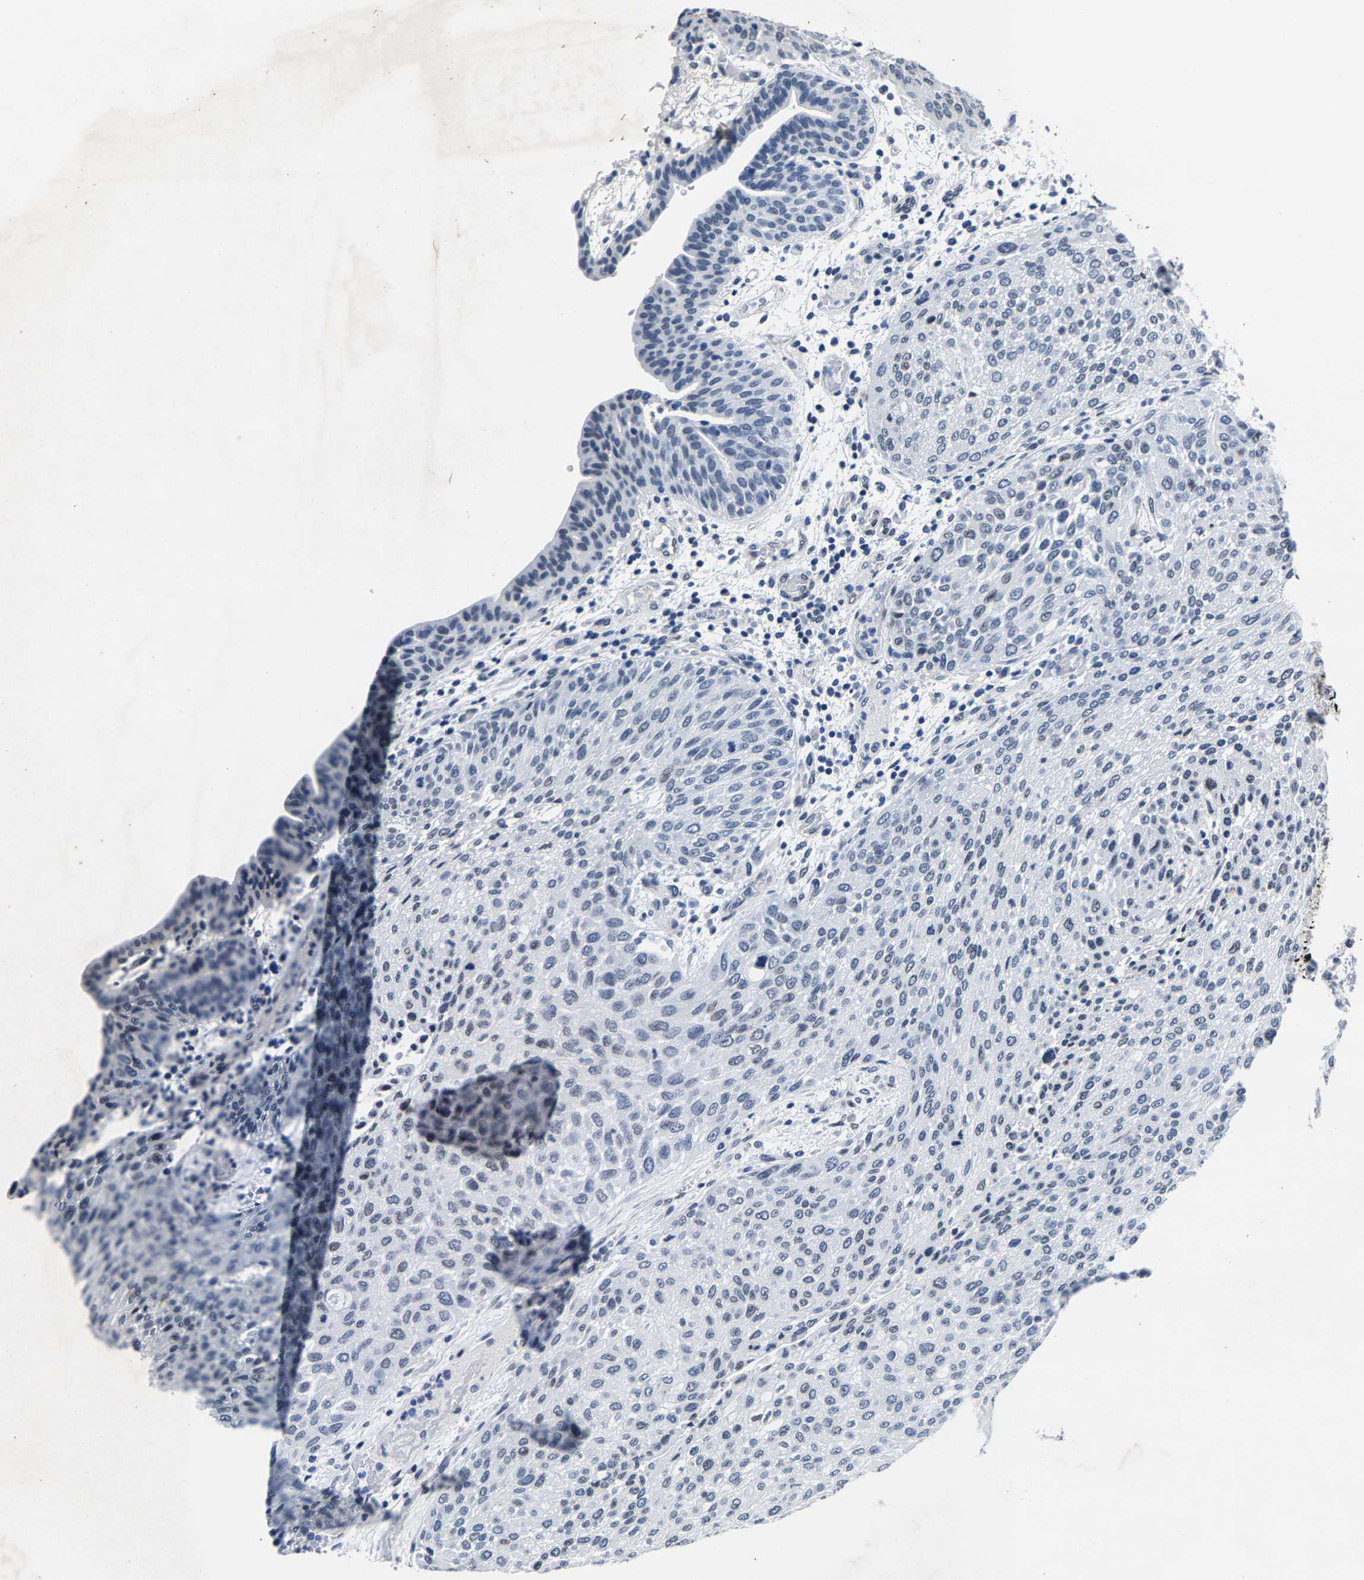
{"staining": {"intensity": "weak", "quantity": "<25%", "location": "nuclear"}, "tissue": "urothelial cancer", "cell_type": "Tumor cells", "image_type": "cancer", "snomed": [{"axis": "morphology", "description": "Urothelial carcinoma, Low grade"}, {"axis": "morphology", "description": "Urothelial carcinoma, High grade"}, {"axis": "topography", "description": "Urinary bladder"}], "caption": "Tumor cells show no significant positivity in high-grade urothelial carcinoma.", "gene": "UBN2", "patient": {"sex": "male", "age": 35}}